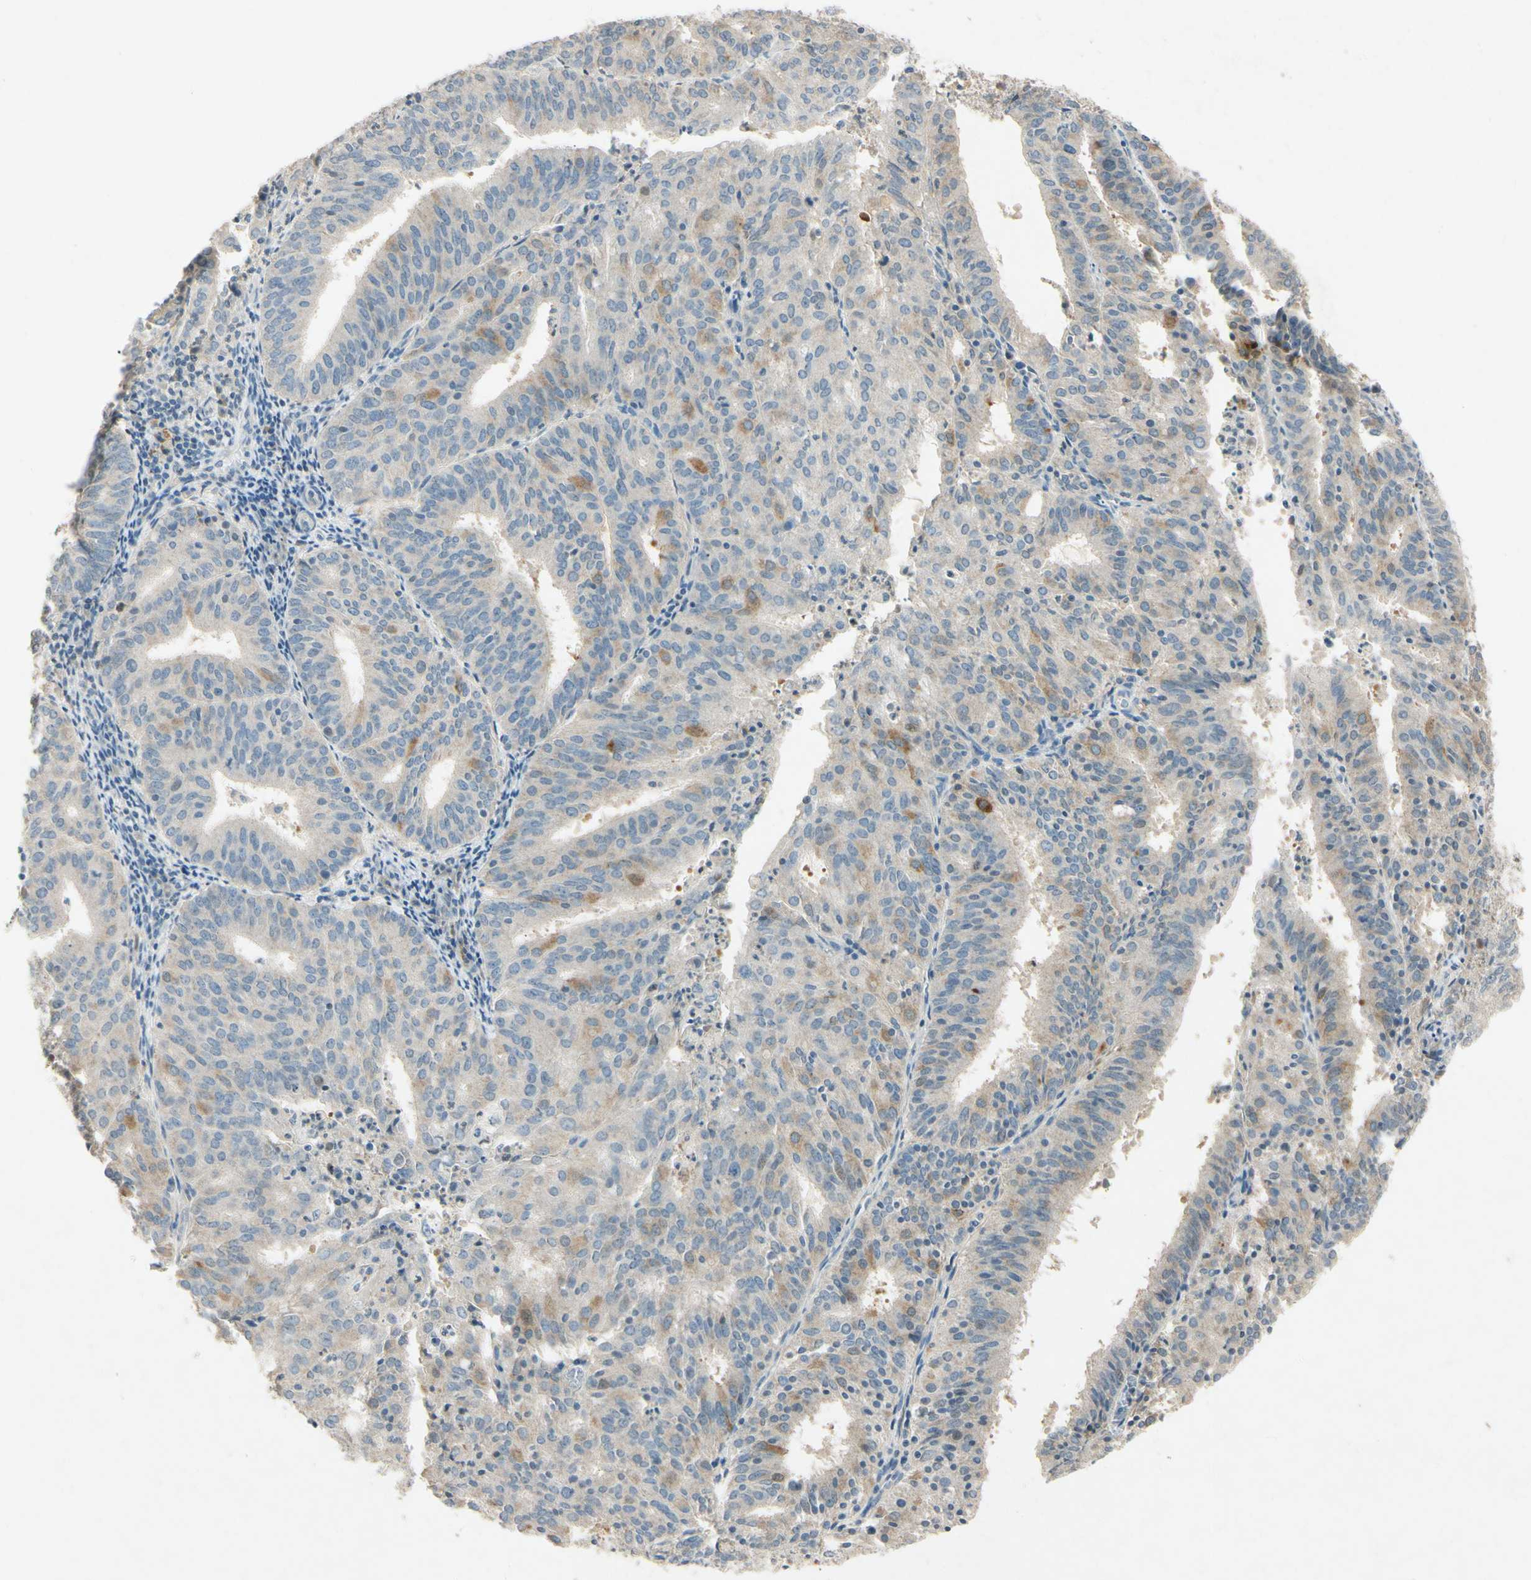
{"staining": {"intensity": "weak", "quantity": "25%-75%", "location": "cytoplasmic/membranous"}, "tissue": "endometrial cancer", "cell_type": "Tumor cells", "image_type": "cancer", "snomed": [{"axis": "morphology", "description": "Adenocarcinoma, NOS"}, {"axis": "topography", "description": "Uterus"}], "caption": "Immunohistochemical staining of human endometrial cancer shows low levels of weak cytoplasmic/membranous protein positivity in approximately 25%-75% of tumor cells.", "gene": "HSPA1B", "patient": {"sex": "female", "age": 60}}